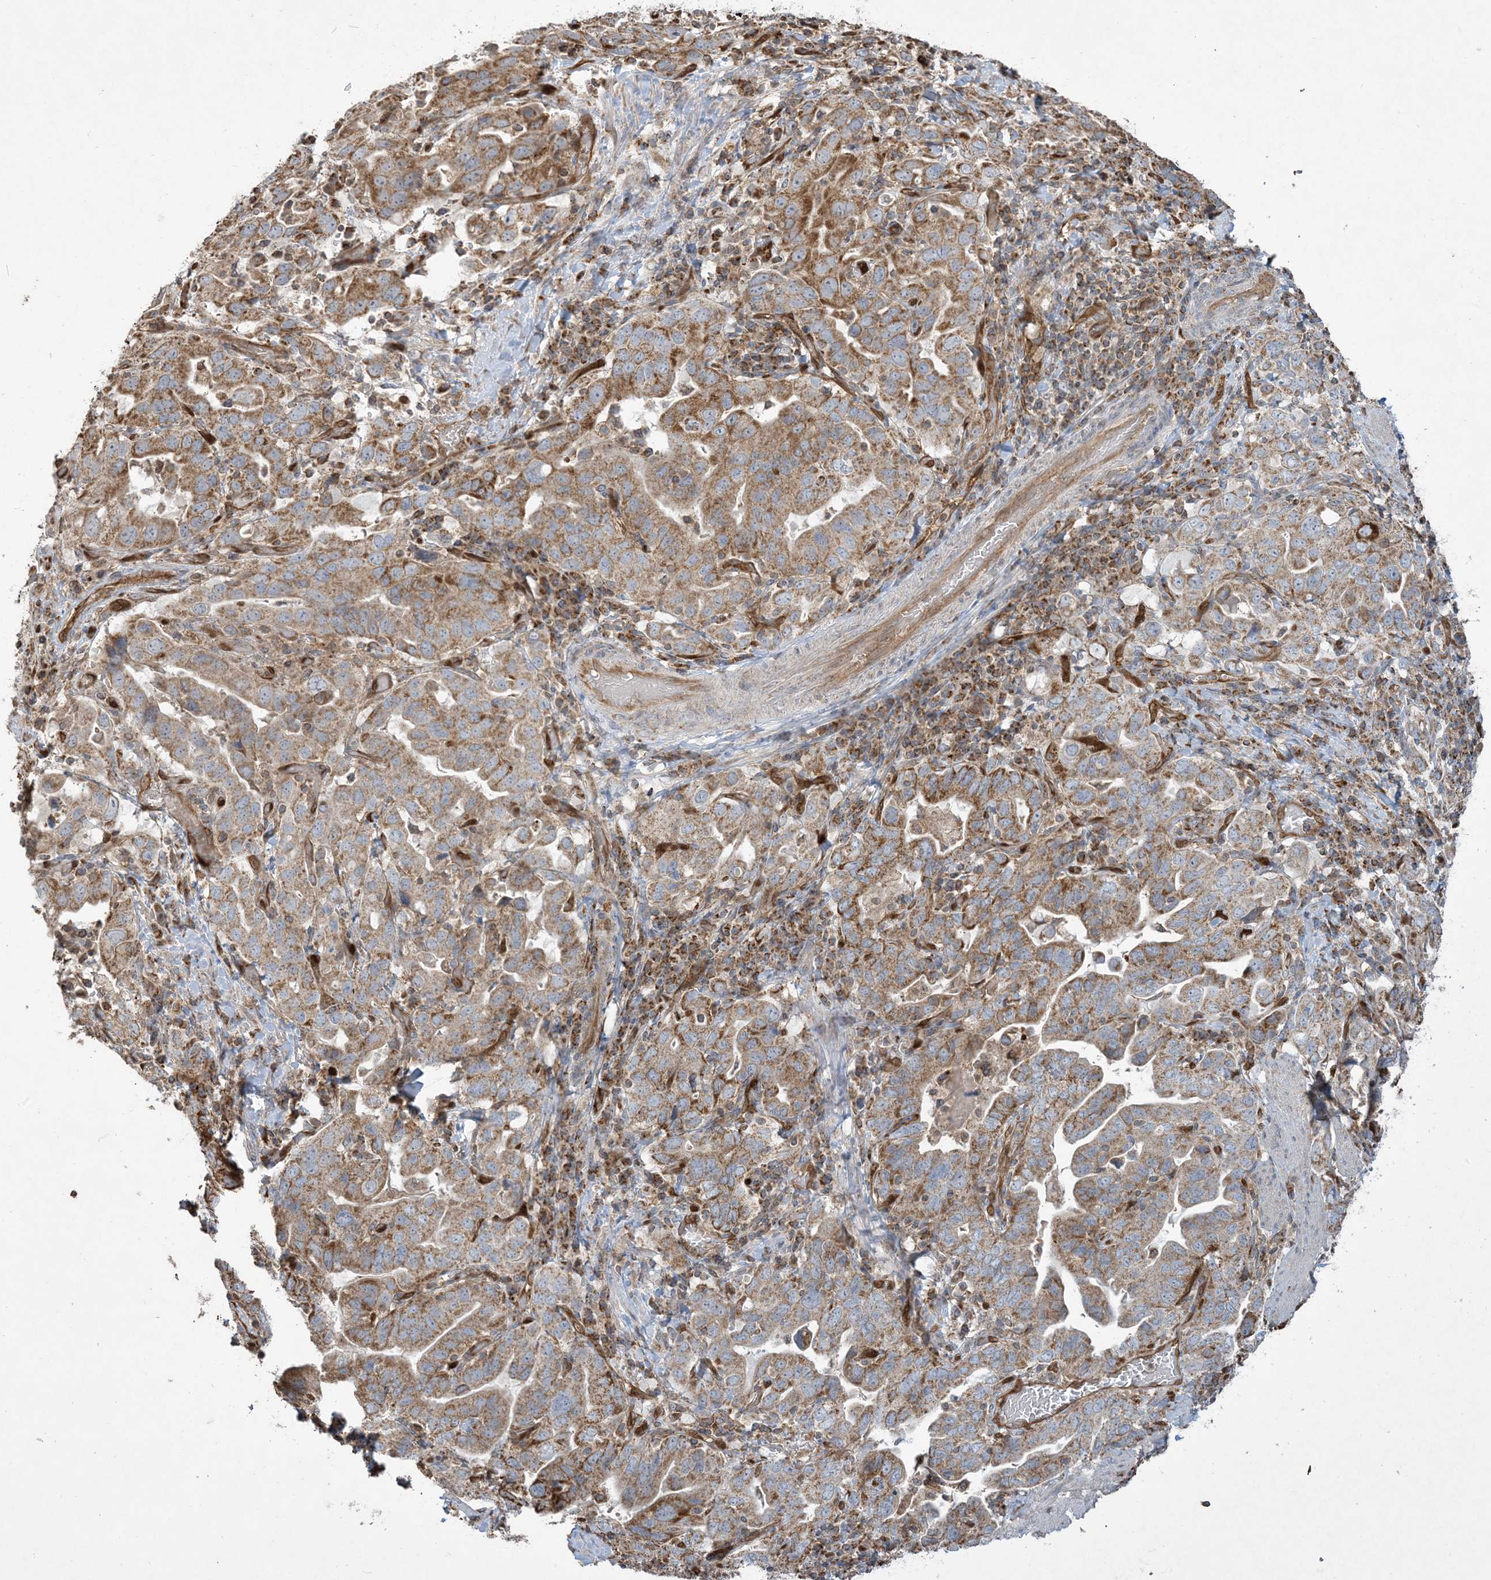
{"staining": {"intensity": "moderate", "quantity": ">75%", "location": "cytoplasmic/membranous"}, "tissue": "stomach cancer", "cell_type": "Tumor cells", "image_type": "cancer", "snomed": [{"axis": "morphology", "description": "Adenocarcinoma, NOS"}, {"axis": "topography", "description": "Stomach, upper"}], "caption": "Stomach cancer (adenocarcinoma) stained with a brown dye exhibits moderate cytoplasmic/membranous positive positivity in approximately >75% of tumor cells.", "gene": "PPM1F", "patient": {"sex": "male", "age": 62}}